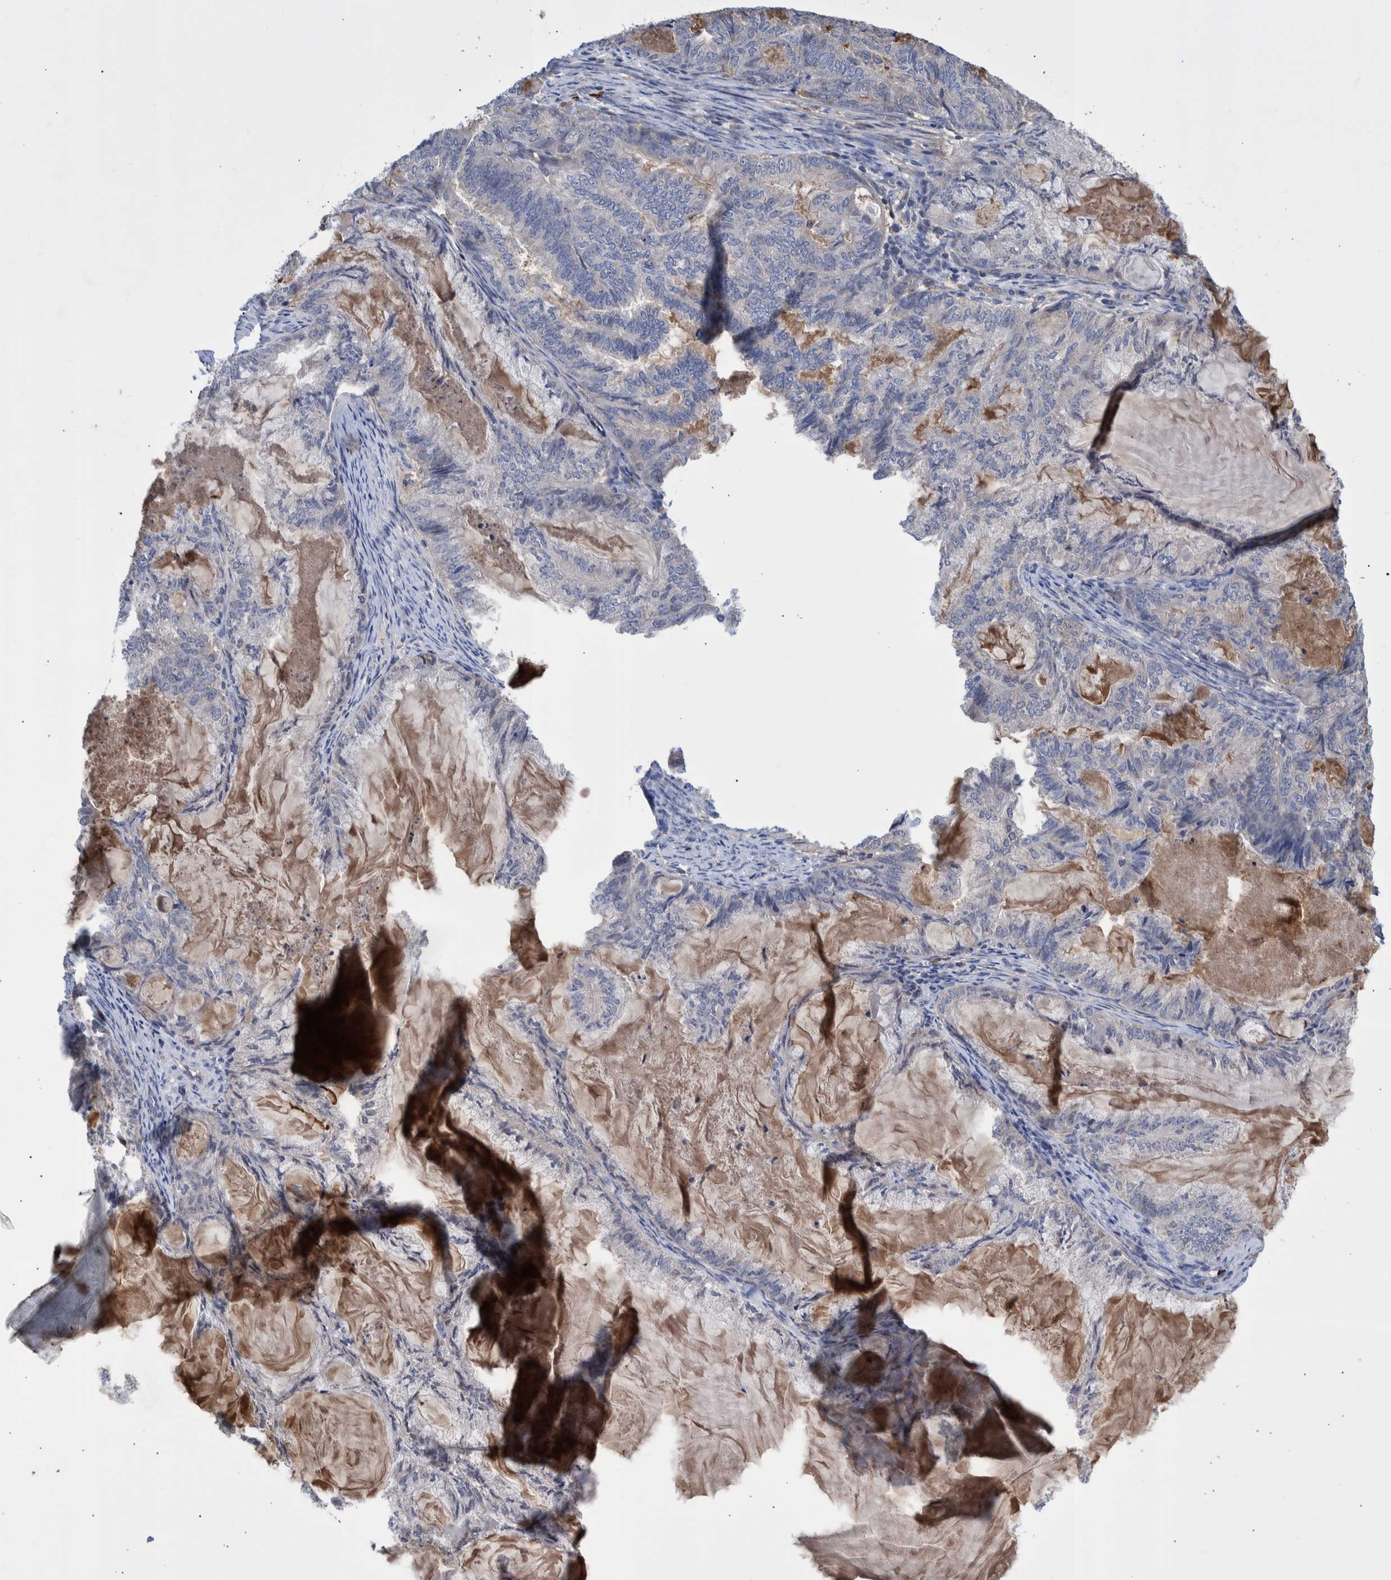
{"staining": {"intensity": "negative", "quantity": "none", "location": "none"}, "tissue": "endometrial cancer", "cell_type": "Tumor cells", "image_type": "cancer", "snomed": [{"axis": "morphology", "description": "Adenocarcinoma, NOS"}, {"axis": "topography", "description": "Endometrium"}], "caption": "This photomicrograph is of endometrial cancer stained with IHC to label a protein in brown with the nuclei are counter-stained blue. There is no expression in tumor cells. (Stains: DAB immunohistochemistry (IHC) with hematoxylin counter stain, Microscopy: brightfield microscopy at high magnification).", "gene": "DLL4", "patient": {"sex": "female", "age": 86}}